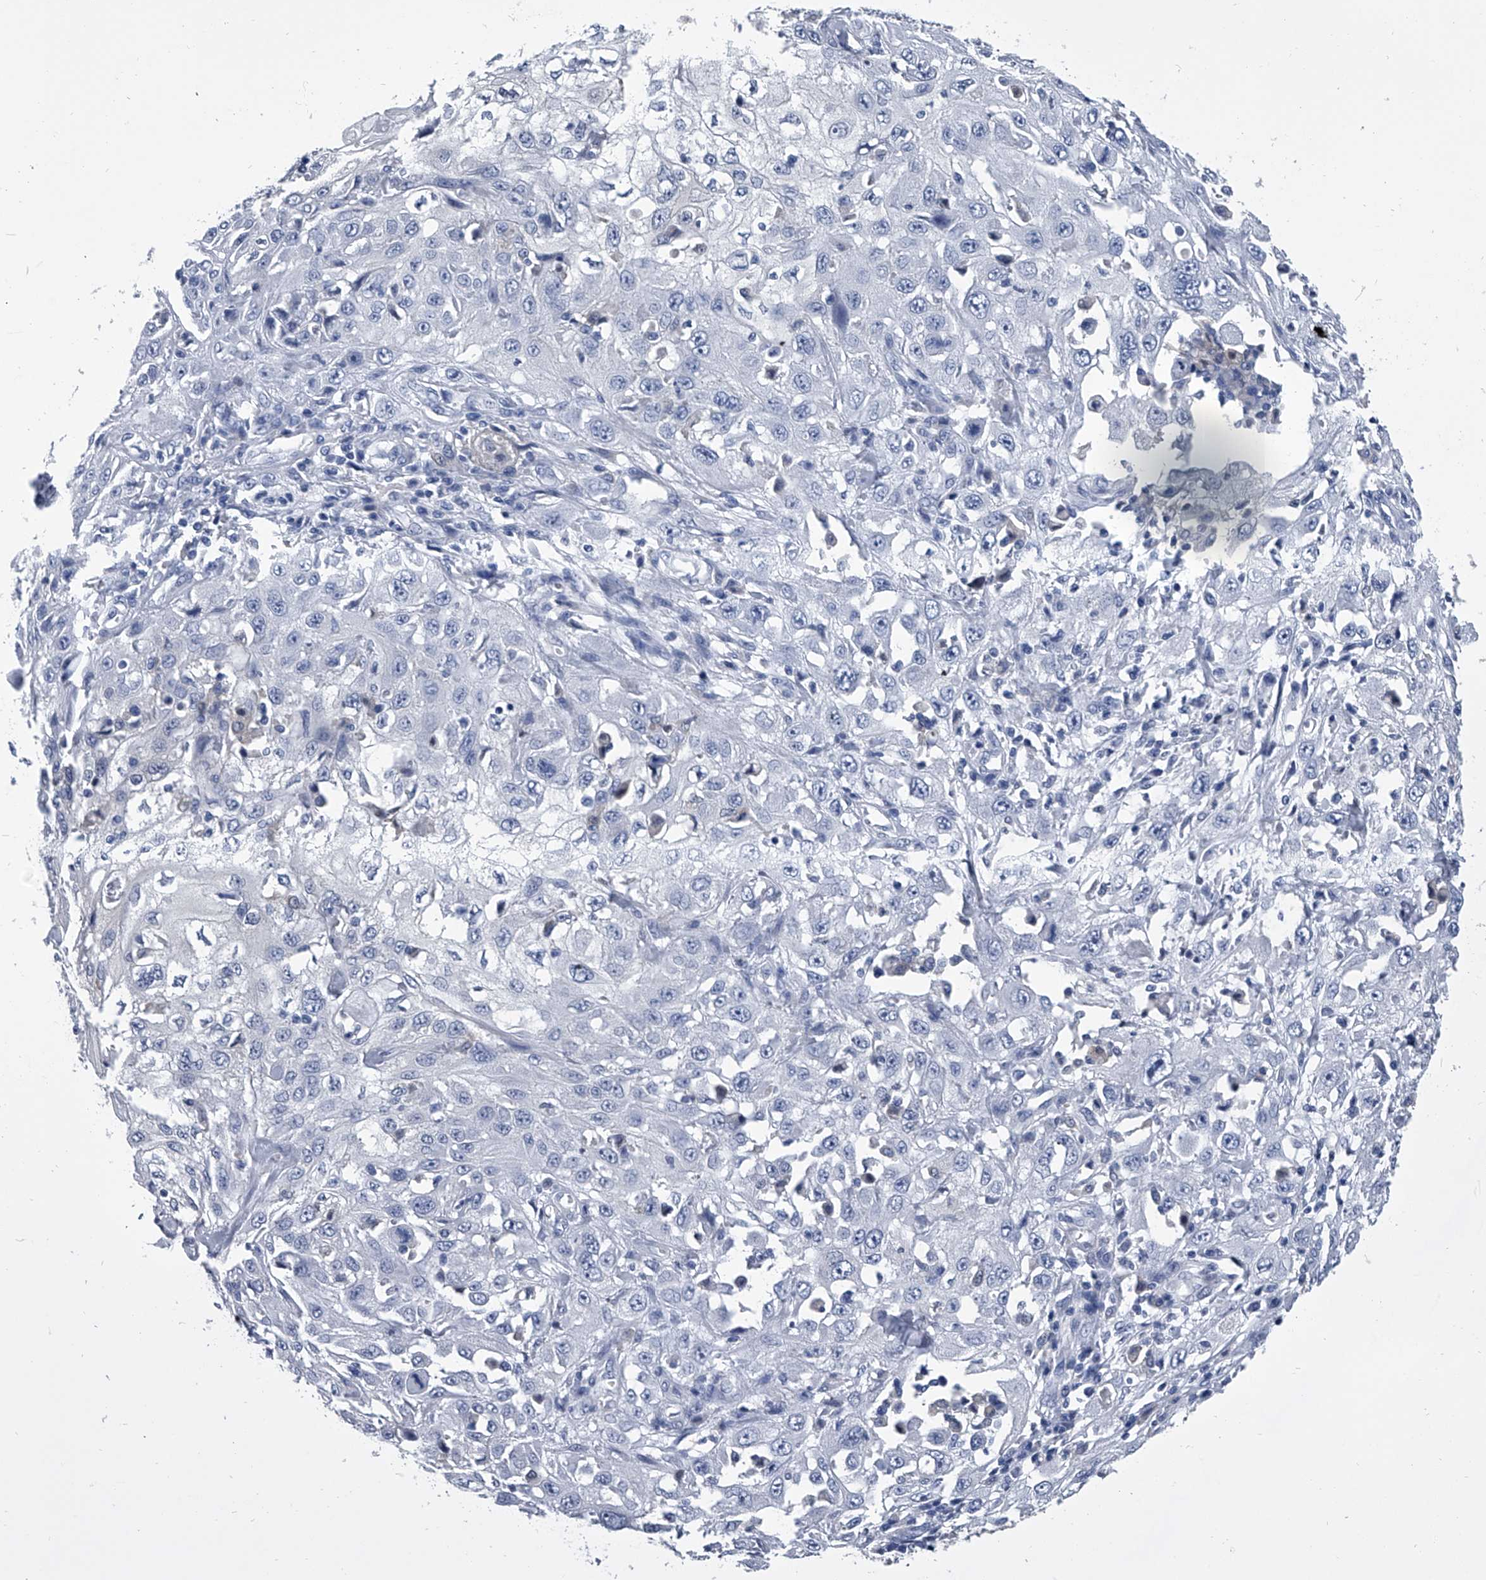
{"staining": {"intensity": "negative", "quantity": "none", "location": "none"}, "tissue": "skin cancer", "cell_type": "Tumor cells", "image_type": "cancer", "snomed": [{"axis": "morphology", "description": "Squamous cell carcinoma, NOS"}, {"axis": "topography", "description": "Skin"}], "caption": "Human skin squamous cell carcinoma stained for a protein using immunohistochemistry (IHC) shows no staining in tumor cells.", "gene": "PDXK", "patient": {"sex": "male", "age": 75}}